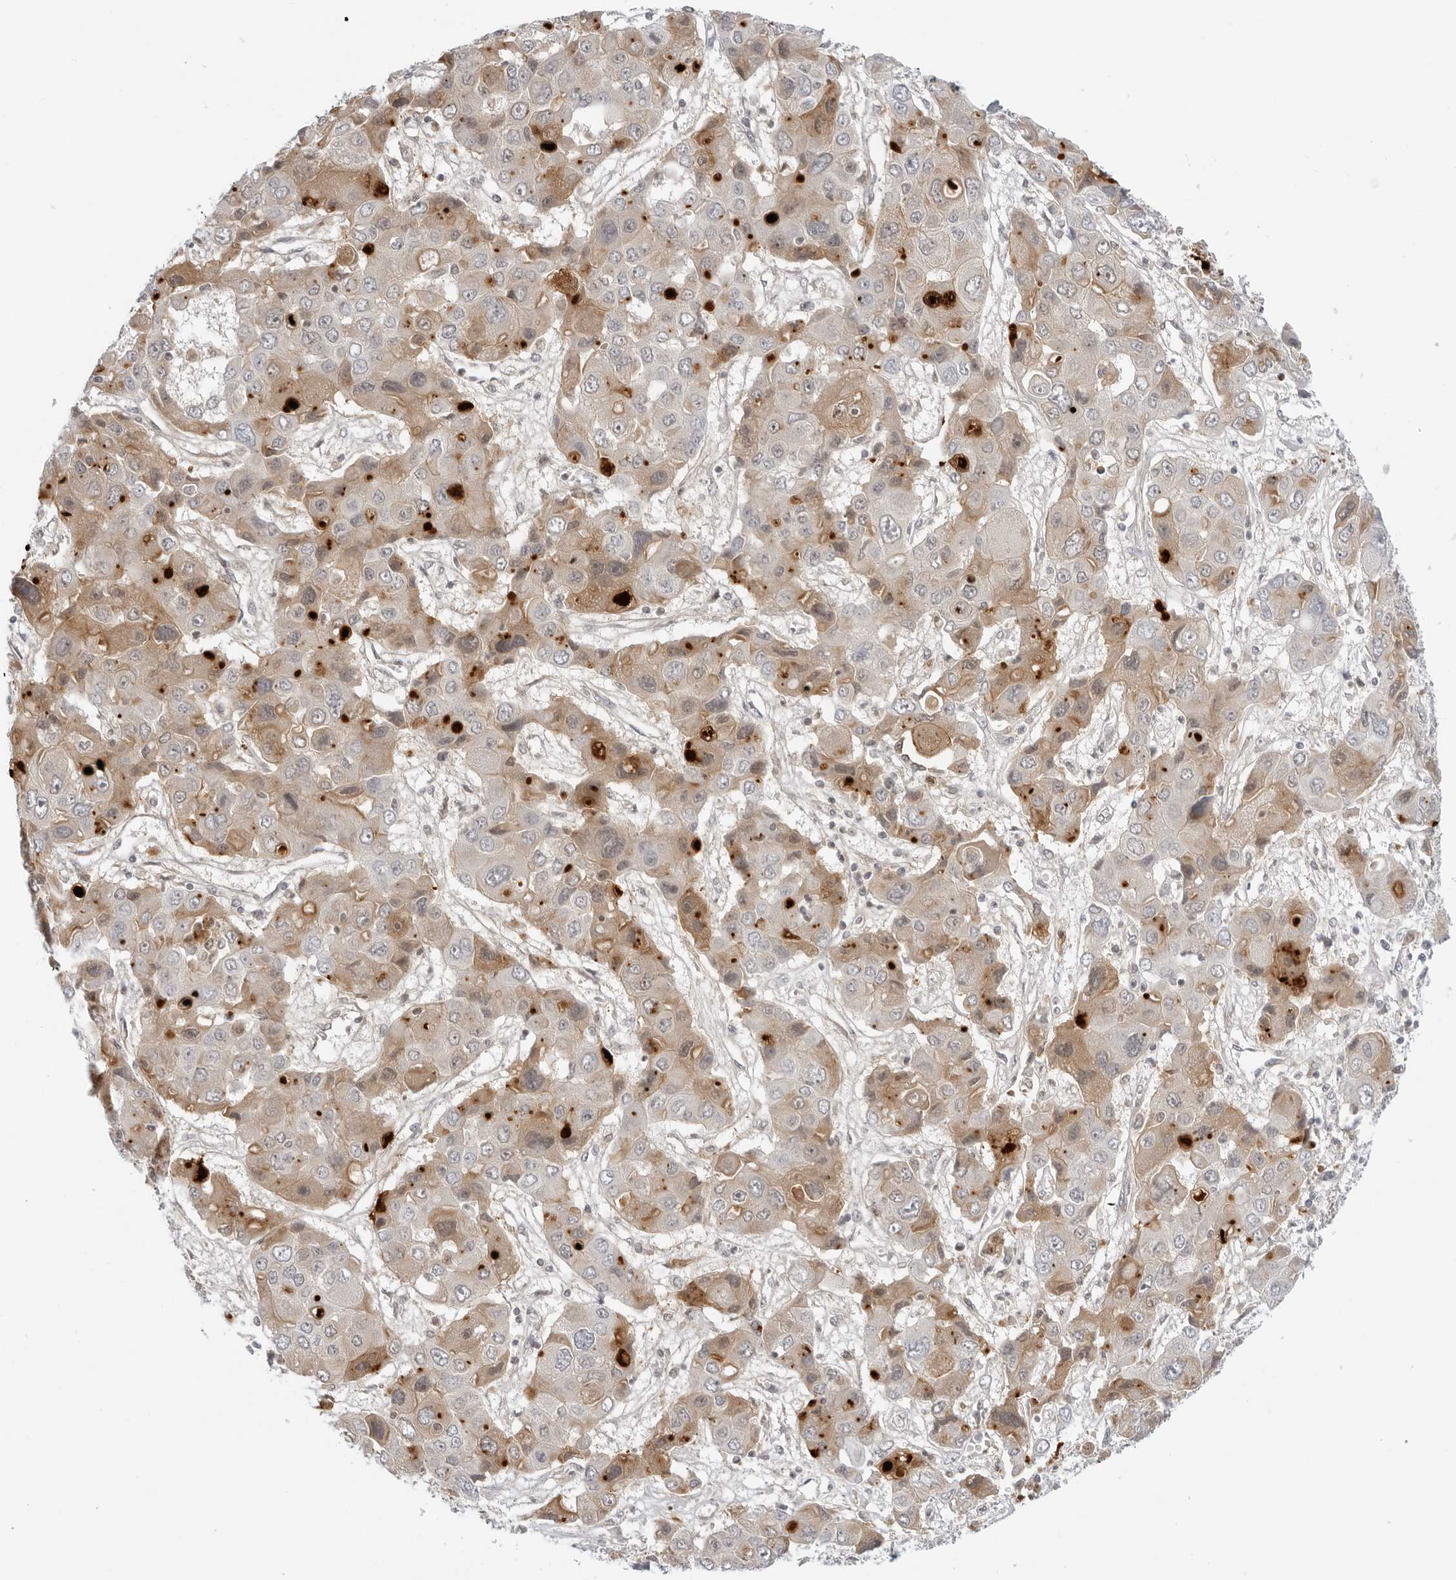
{"staining": {"intensity": "moderate", "quantity": "25%-75%", "location": "cytoplasmic/membranous"}, "tissue": "liver cancer", "cell_type": "Tumor cells", "image_type": "cancer", "snomed": [{"axis": "morphology", "description": "Cholangiocarcinoma"}, {"axis": "topography", "description": "Liver"}], "caption": "High-magnification brightfield microscopy of liver cancer stained with DAB (3,3'-diaminobenzidine) (brown) and counterstained with hematoxylin (blue). tumor cells exhibit moderate cytoplasmic/membranous expression is seen in about25%-75% of cells.", "gene": "SUGCT", "patient": {"sex": "male", "age": 67}}